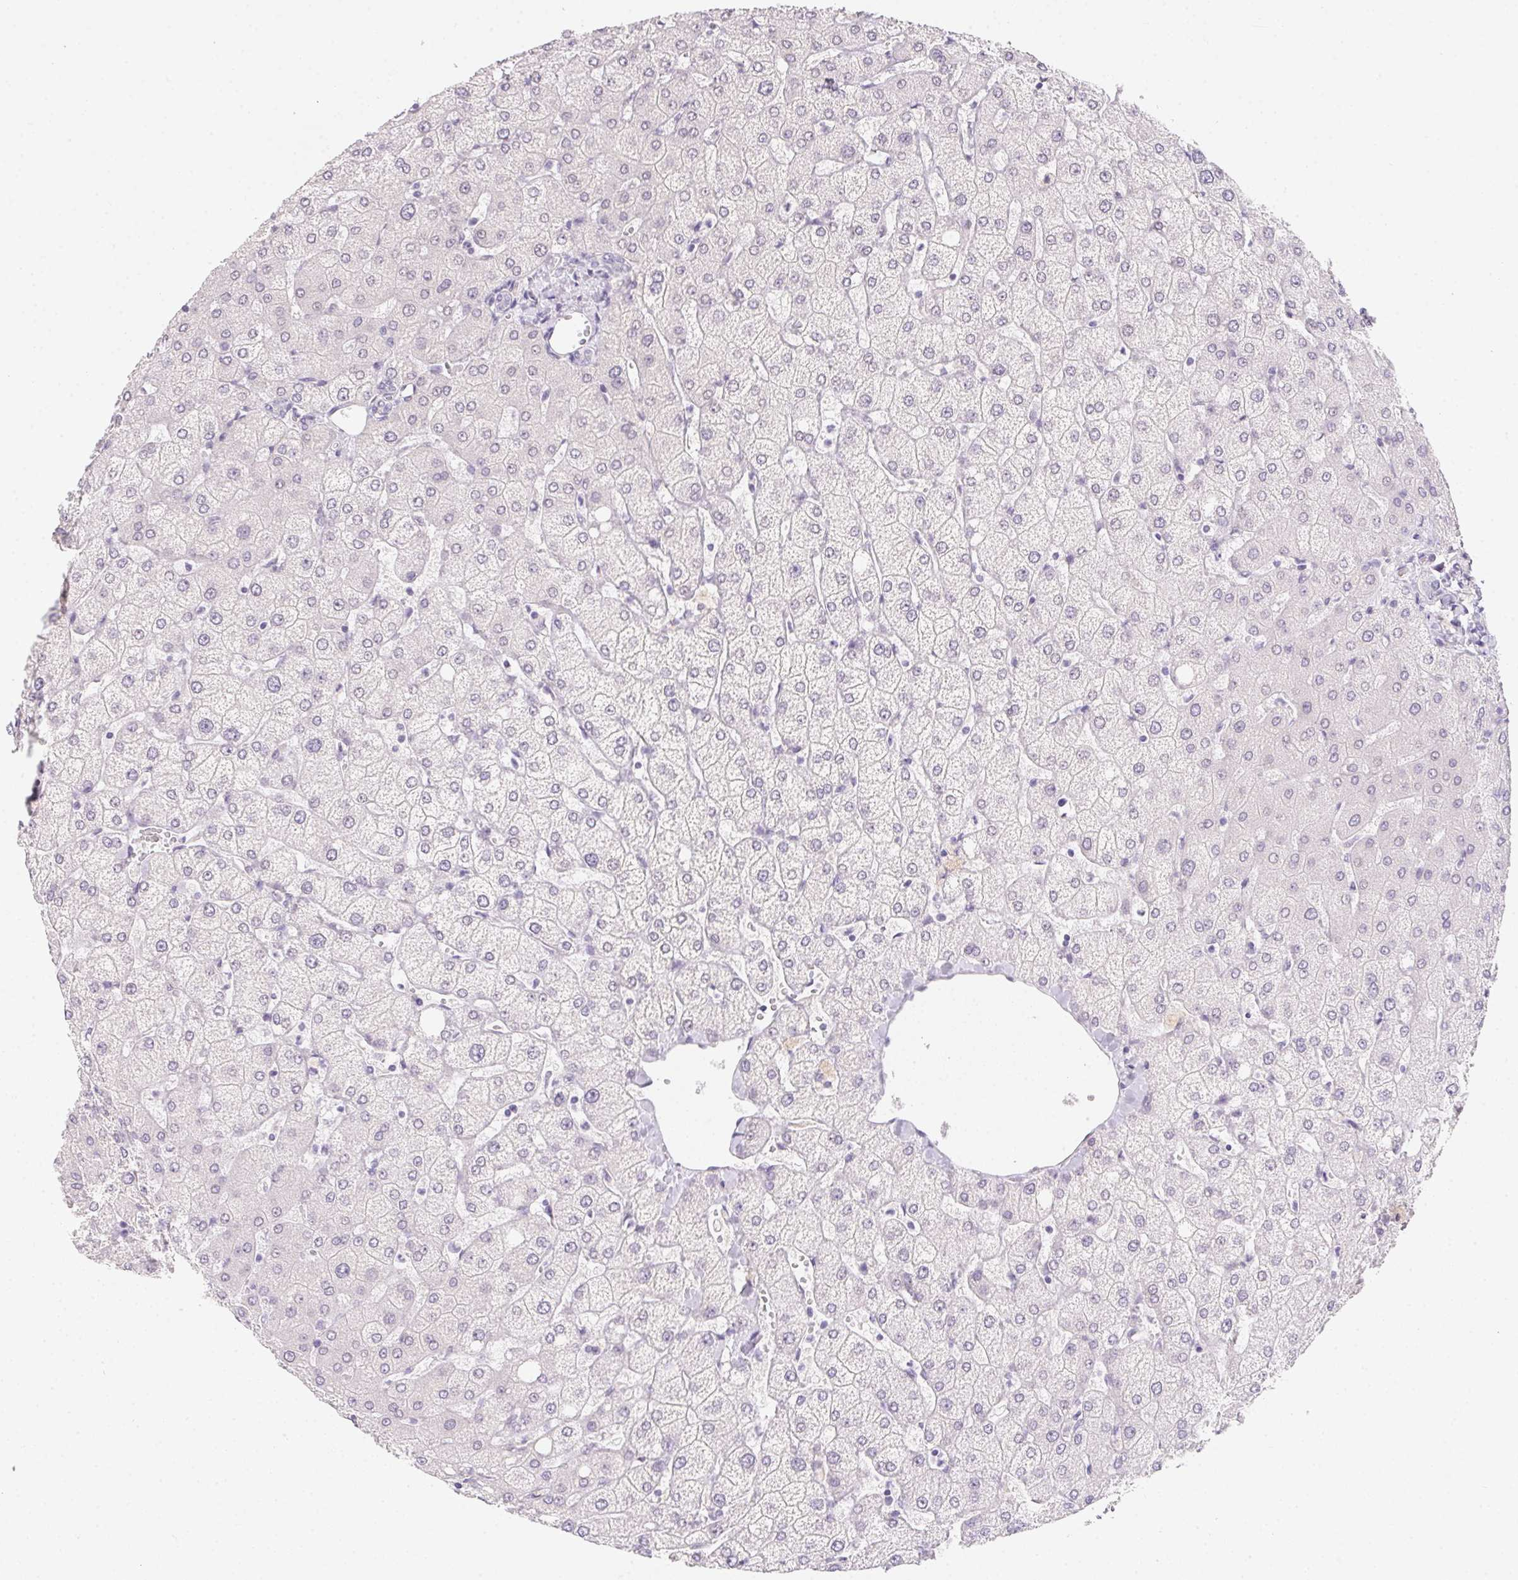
{"staining": {"intensity": "negative", "quantity": "none", "location": "none"}, "tissue": "liver", "cell_type": "Cholangiocytes", "image_type": "normal", "snomed": [{"axis": "morphology", "description": "Normal tissue, NOS"}, {"axis": "topography", "description": "Liver"}], "caption": "Cholangiocytes are negative for protein expression in benign human liver. Brightfield microscopy of immunohistochemistry stained with DAB (brown) and hematoxylin (blue), captured at high magnification.", "gene": "MORC1", "patient": {"sex": "female", "age": 54}}